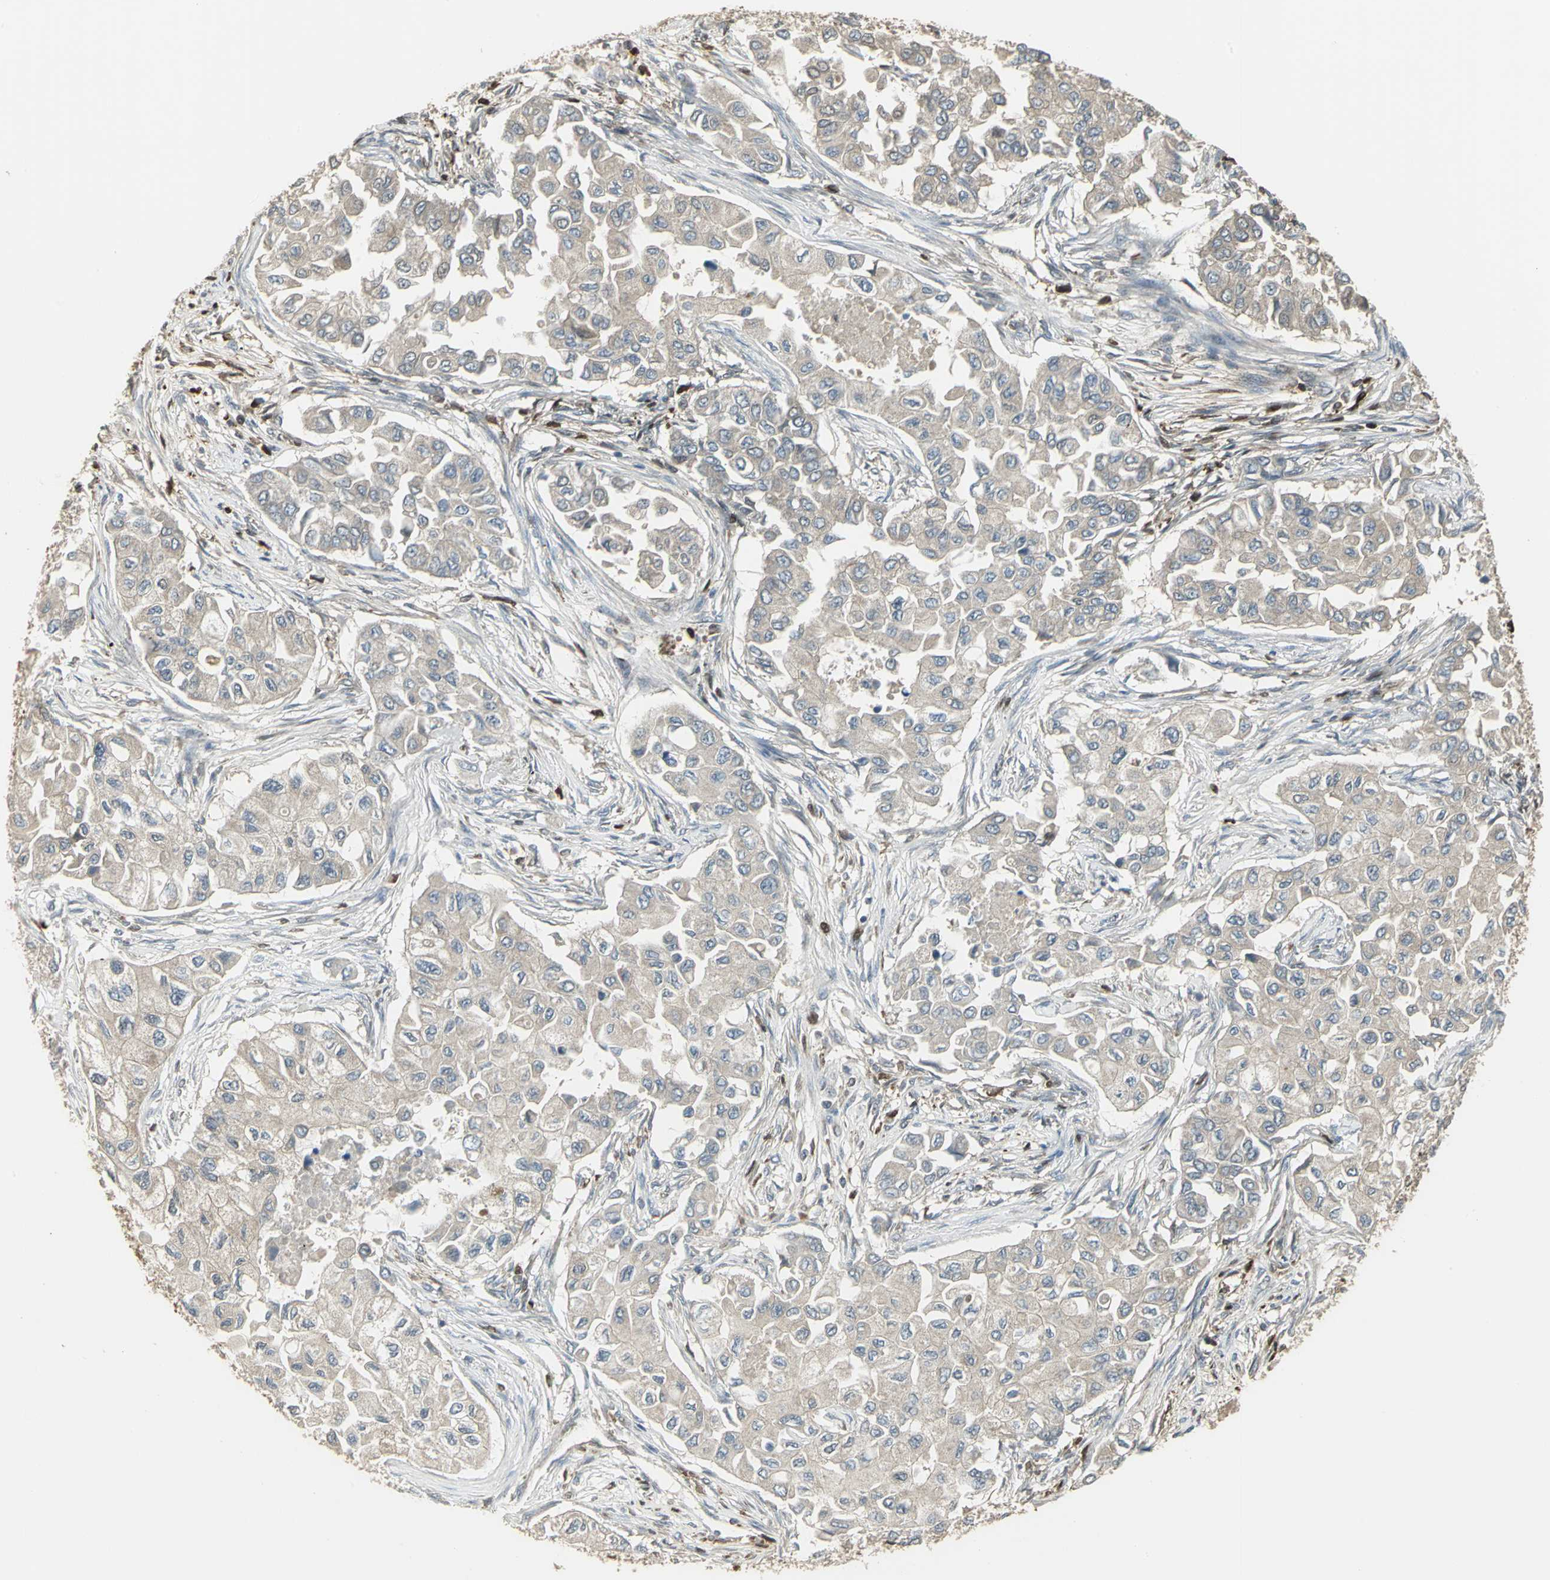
{"staining": {"intensity": "weak", "quantity": ">75%", "location": "cytoplasmic/membranous"}, "tissue": "breast cancer", "cell_type": "Tumor cells", "image_type": "cancer", "snomed": [{"axis": "morphology", "description": "Normal tissue, NOS"}, {"axis": "morphology", "description": "Duct carcinoma"}, {"axis": "topography", "description": "Breast"}], "caption": "Breast cancer stained with immunohistochemistry reveals weak cytoplasmic/membranous staining in approximately >75% of tumor cells.", "gene": "PRXL2B", "patient": {"sex": "female", "age": 49}}